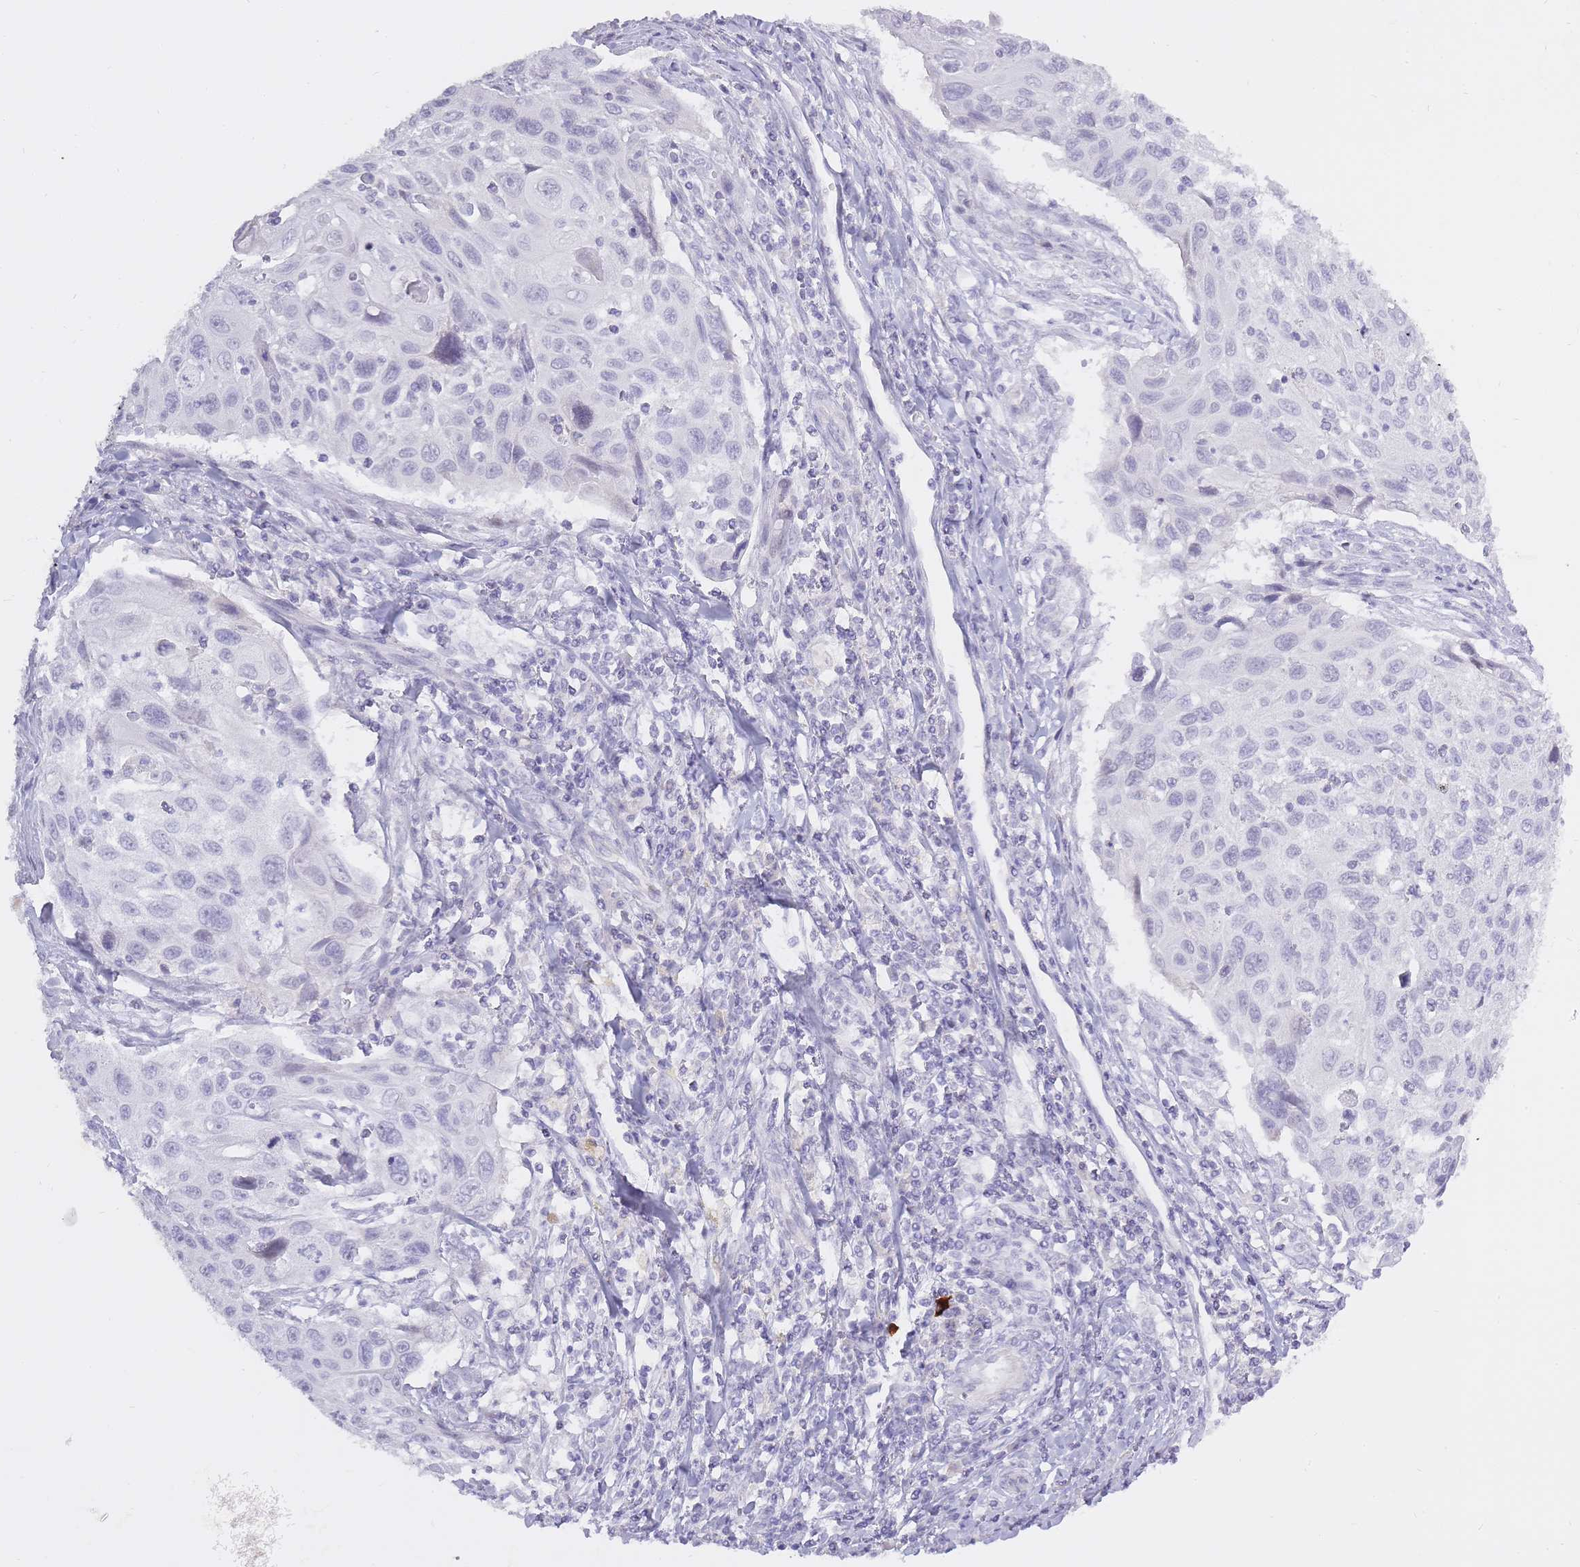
{"staining": {"intensity": "negative", "quantity": "none", "location": "none"}, "tissue": "cervical cancer", "cell_type": "Tumor cells", "image_type": "cancer", "snomed": [{"axis": "morphology", "description": "Squamous cell carcinoma, NOS"}, {"axis": "topography", "description": "Cervix"}], "caption": "High magnification brightfield microscopy of squamous cell carcinoma (cervical) stained with DAB (brown) and counterstained with hematoxylin (blue): tumor cells show no significant staining. The staining is performed using DAB (3,3'-diaminobenzidine) brown chromogen with nuclei counter-stained in using hematoxylin.", "gene": "BDKRB2", "patient": {"sex": "female", "age": 70}}